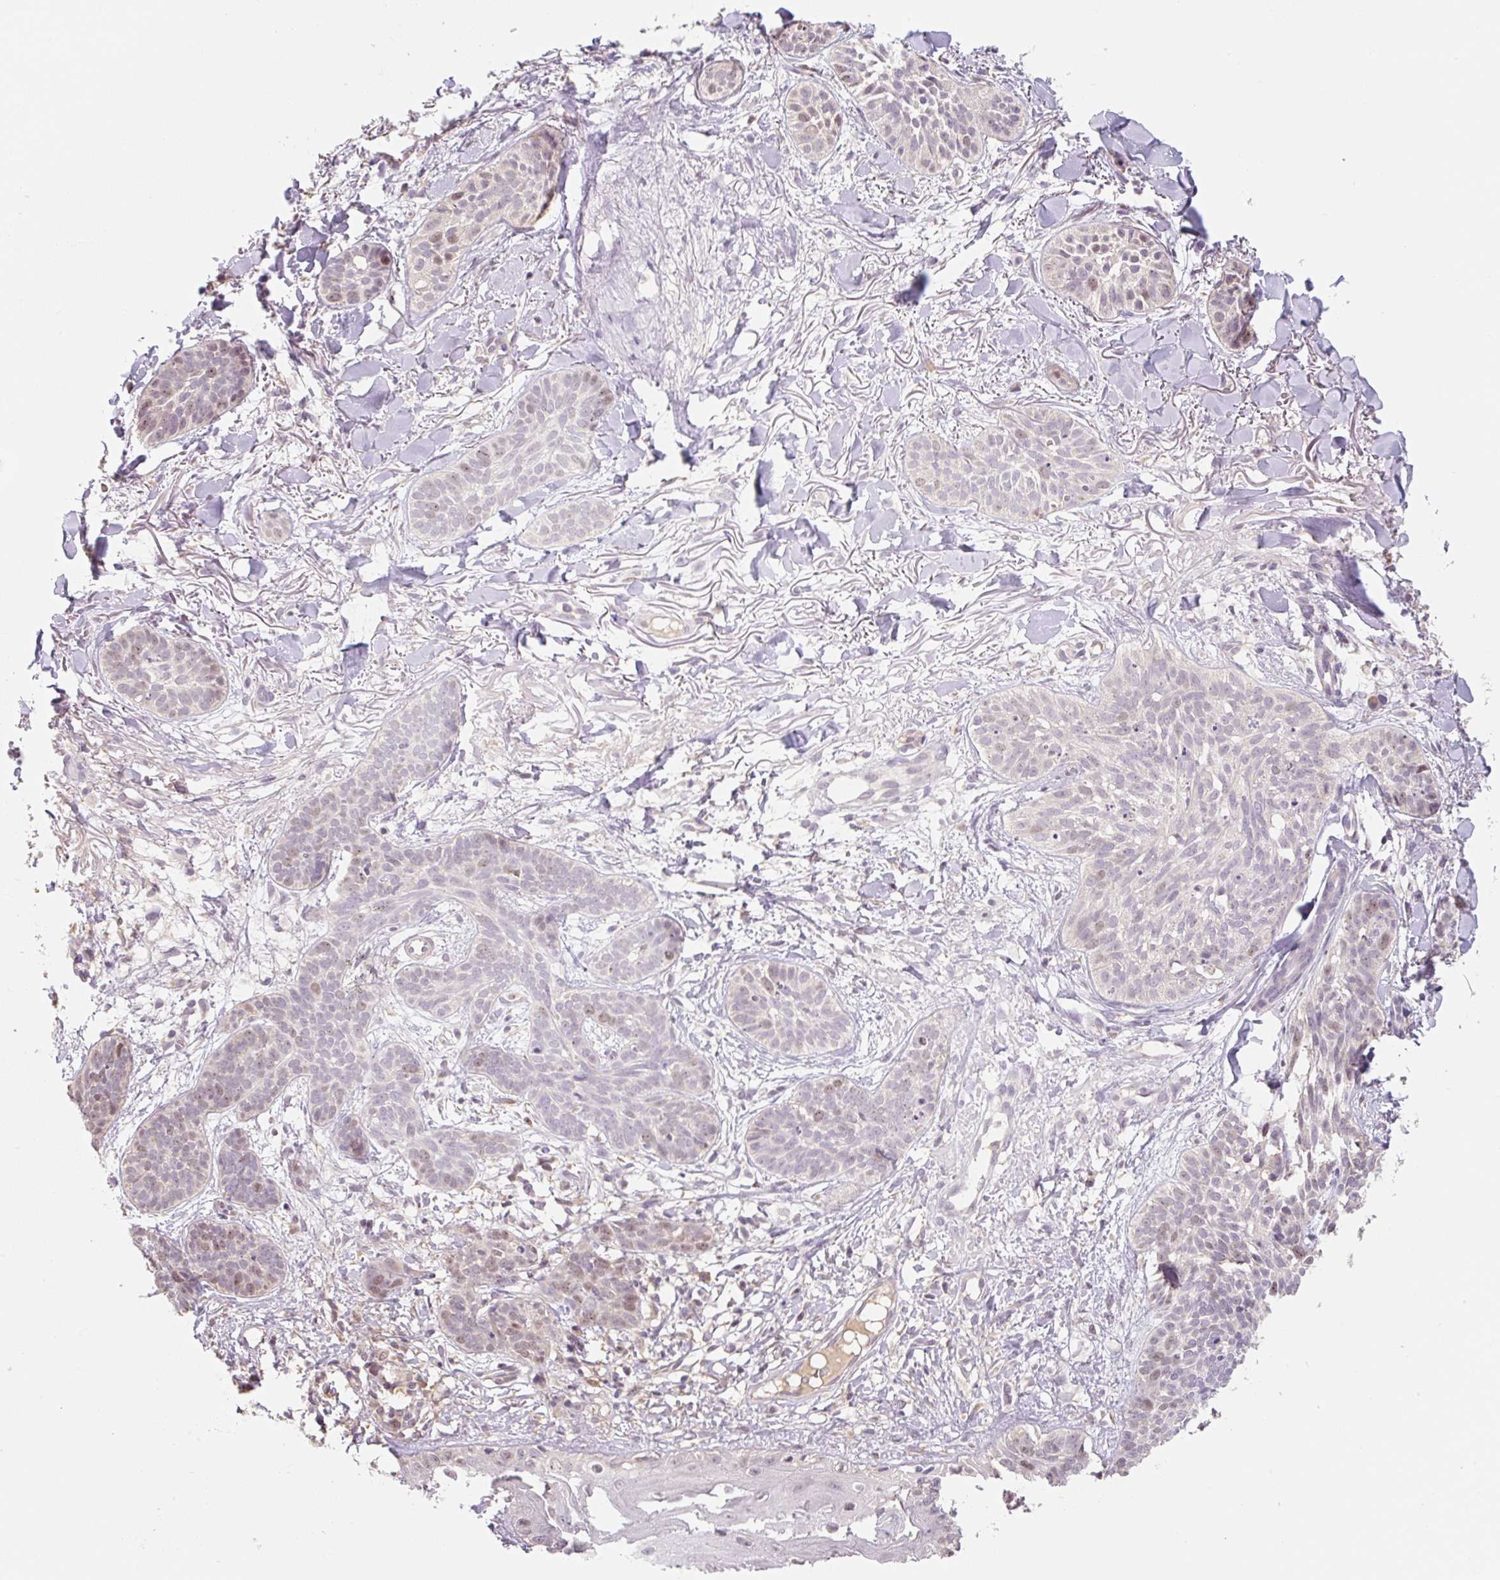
{"staining": {"intensity": "weak", "quantity": "25%-75%", "location": "nuclear"}, "tissue": "skin cancer", "cell_type": "Tumor cells", "image_type": "cancer", "snomed": [{"axis": "morphology", "description": "Basal cell carcinoma"}, {"axis": "topography", "description": "Skin"}], "caption": "Protein staining of skin basal cell carcinoma tissue demonstrates weak nuclear expression in approximately 25%-75% of tumor cells. The staining is performed using DAB (3,3'-diaminobenzidine) brown chromogen to label protein expression. The nuclei are counter-stained blue using hematoxylin.", "gene": "MIA2", "patient": {"sex": "male", "age": 52}}